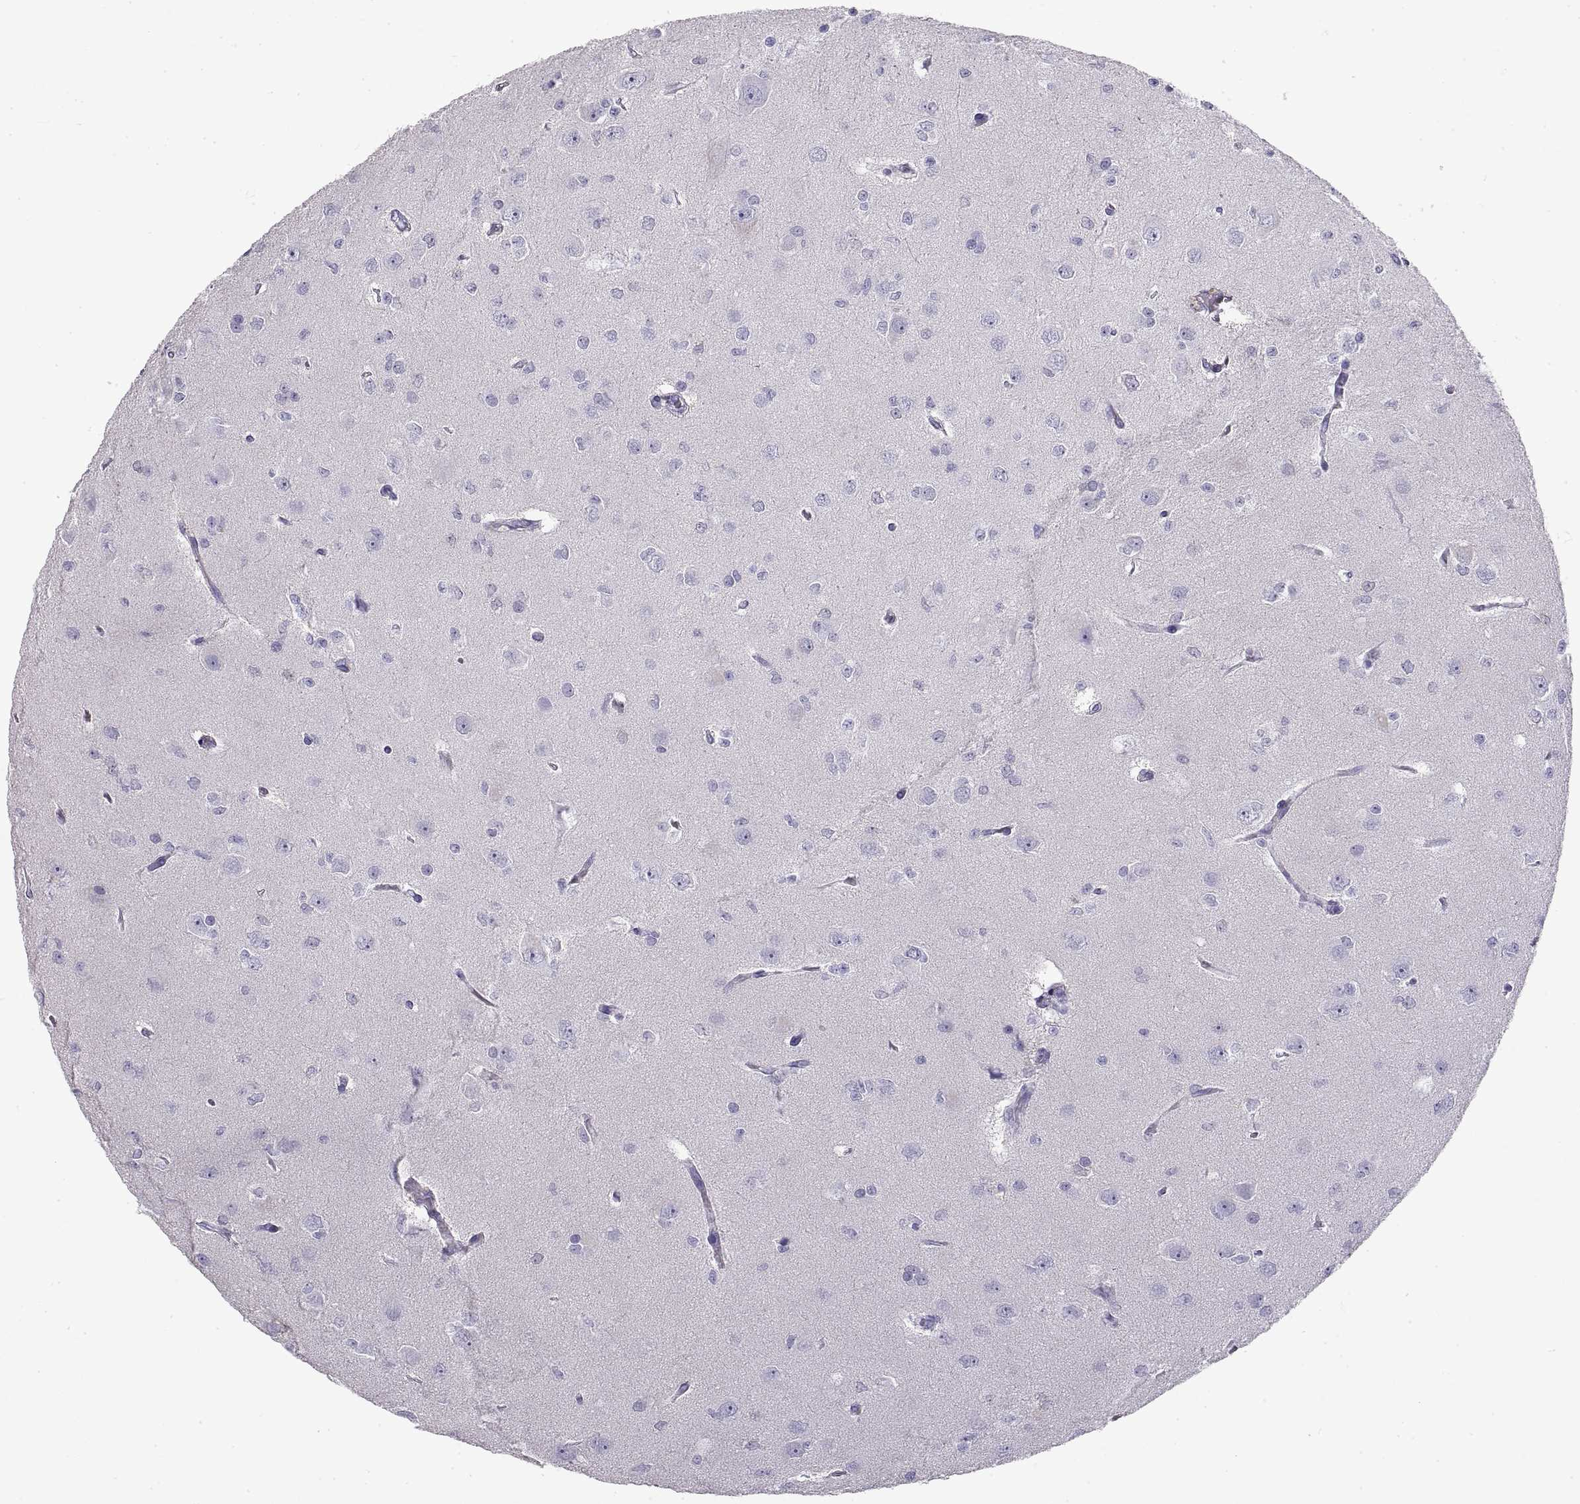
{"staining": {"intensity": "negative", "quantity": "none", "location": "none"}, "tissue": "glioma", "cell_type": "Tumor cells", "image_type": "cancer", "snomed": [{"axis": "morphology", "description": "Glioma, malignant, Low grade"}, {"axis": "topography", "description": "Brain"}], "caption": "This is a photomicrograph of immunohistochemistry (IHC) staining of glioma, which shows no expression in tumor cells.", "gene": "RLBP1", "patient": {"sex": "male", "age": 27}}